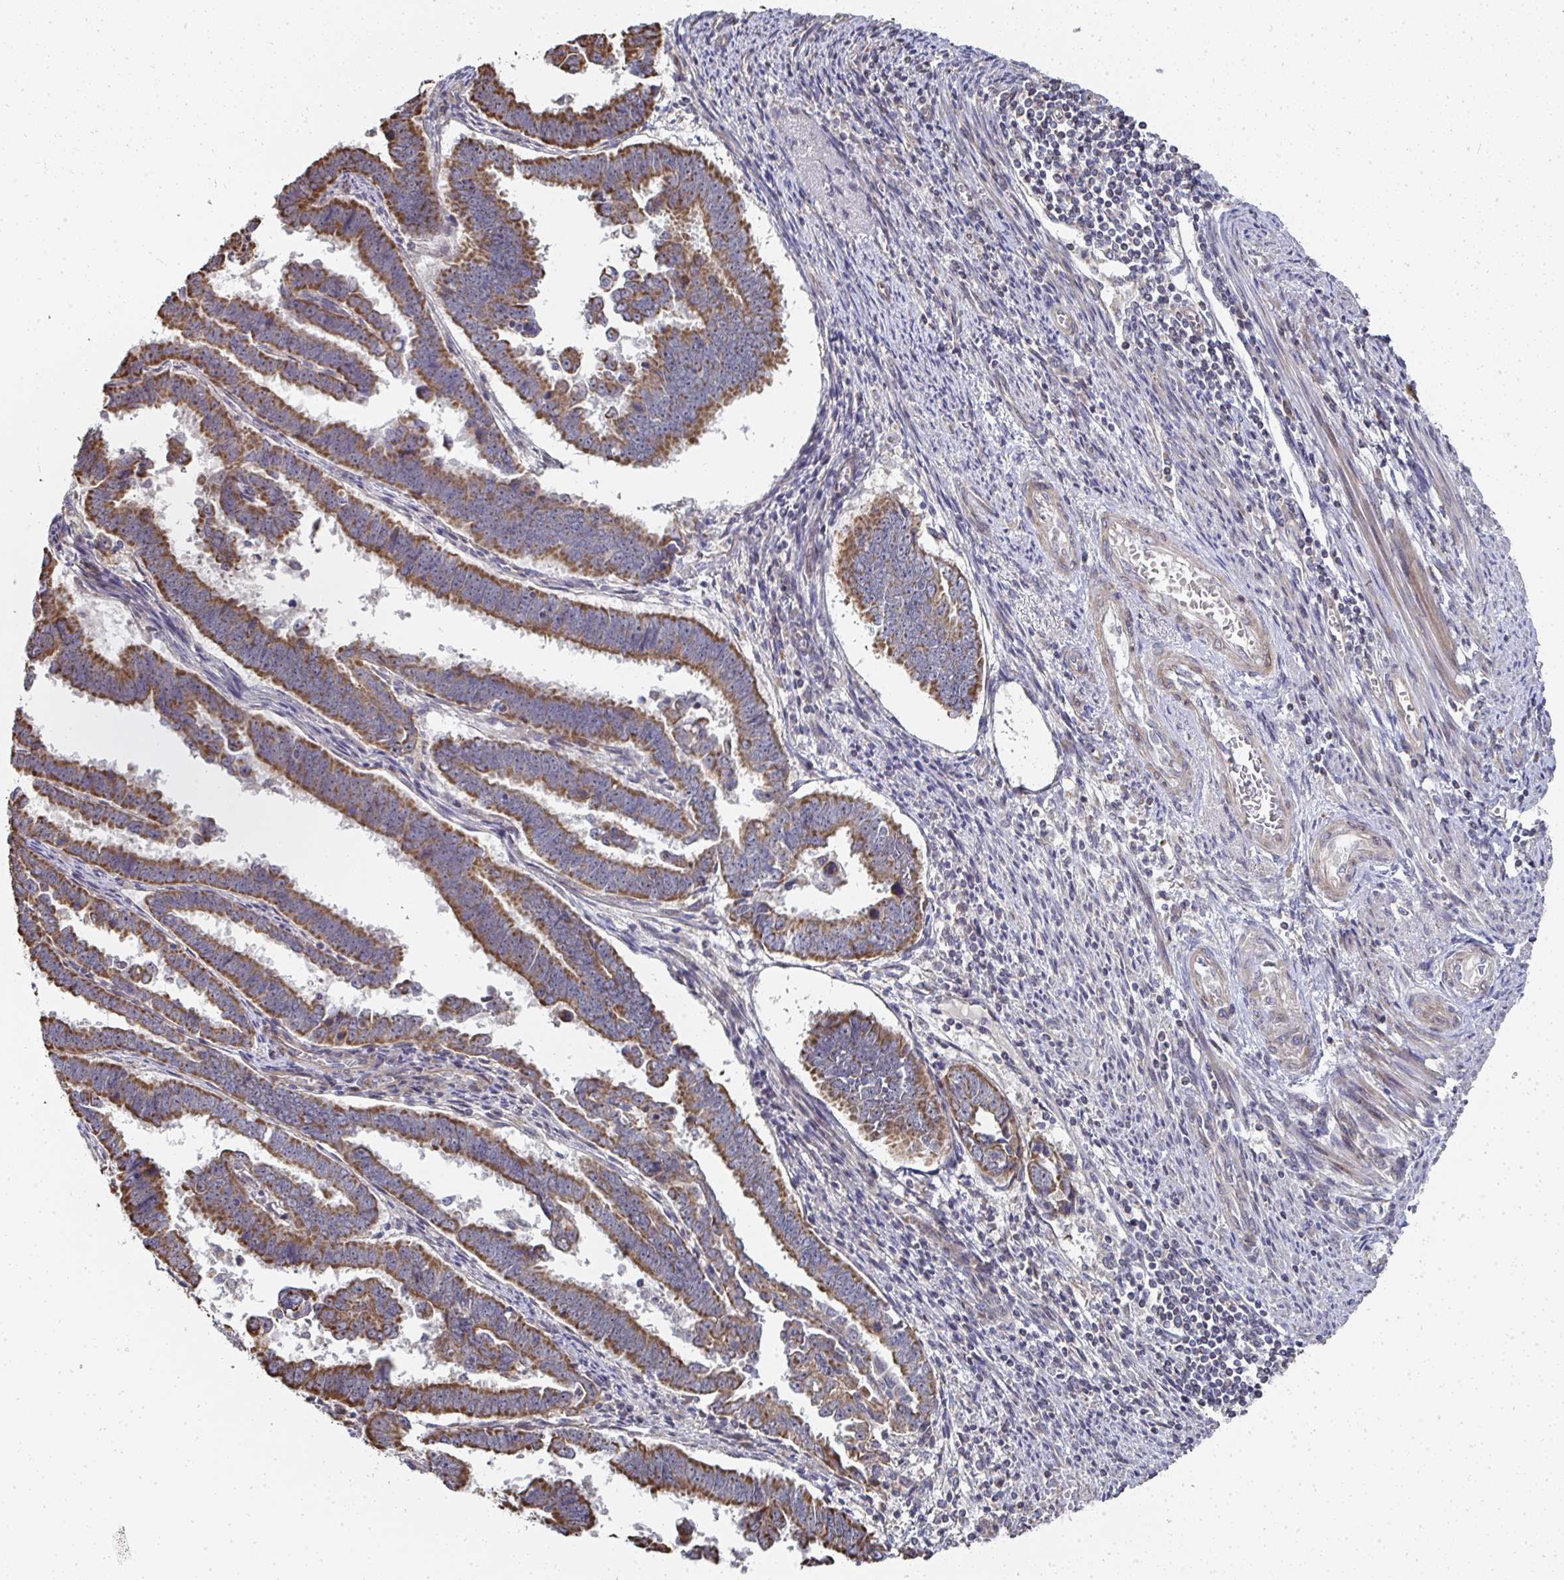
{"staining": {"intensity": "moderate", "quantity": ">75%", "location": "cytoplasmic/membranous"}, "tissue": "endometrial cancer", "cell_type": "Tumor cells", "image_type": "cancer", "snomed": [{"axis": "morphology", "description": "Adenocarcinoma, NOS"}, {"axis": "topography", "description": "Endometrium"}], "caption": "Endometrial cancer tissue exhibits moderate cytoplasmic/membranous positivity in approximately >75% of tumor cells", "gene": "AGTPBP1", "patient": {"sex": "female", "age": 75}}